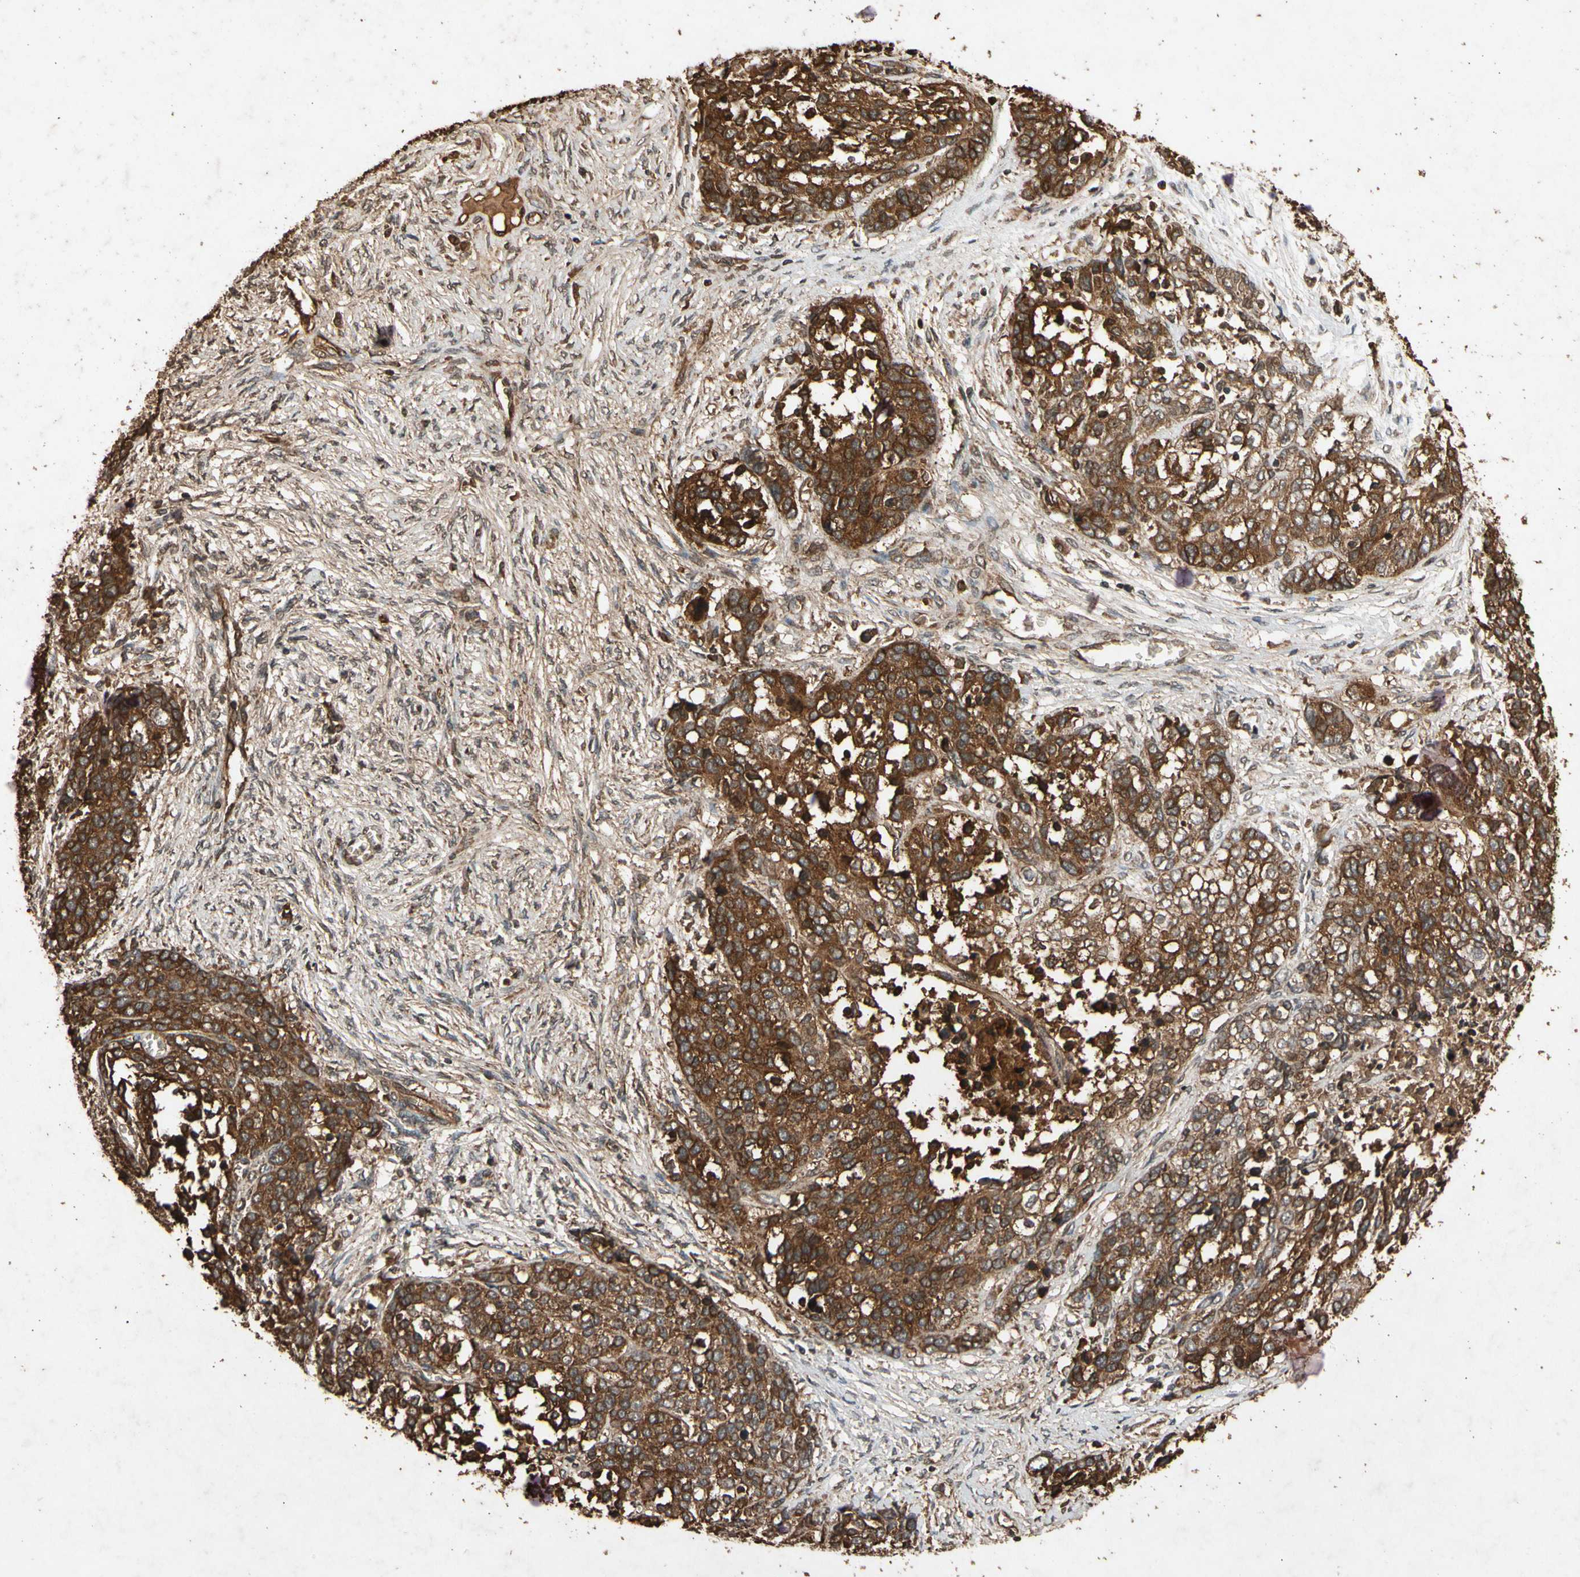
{"staining": {"intensity": "strong", "quantity": ">75%", "location": "cytoplasmic/membranous"}, "tissue": "ovarian cancer", "cell_type": "Tumor cells", "image_type": "cancer", "snomed": [{"axis": "morphology", "description": "Cystadenocarcinoma, serous, NOS"}, {"axis": "topography", "description": "Ovary"}], "caption": "The photomicrograph shows a brown stain indicating the presence of a protein in the cytoplasmic/membranous of tumor cells in serous cystadenocarcinoma (ovarian).", "gene": "TXN2", "patient": {"sex": "female", "age": 44}}